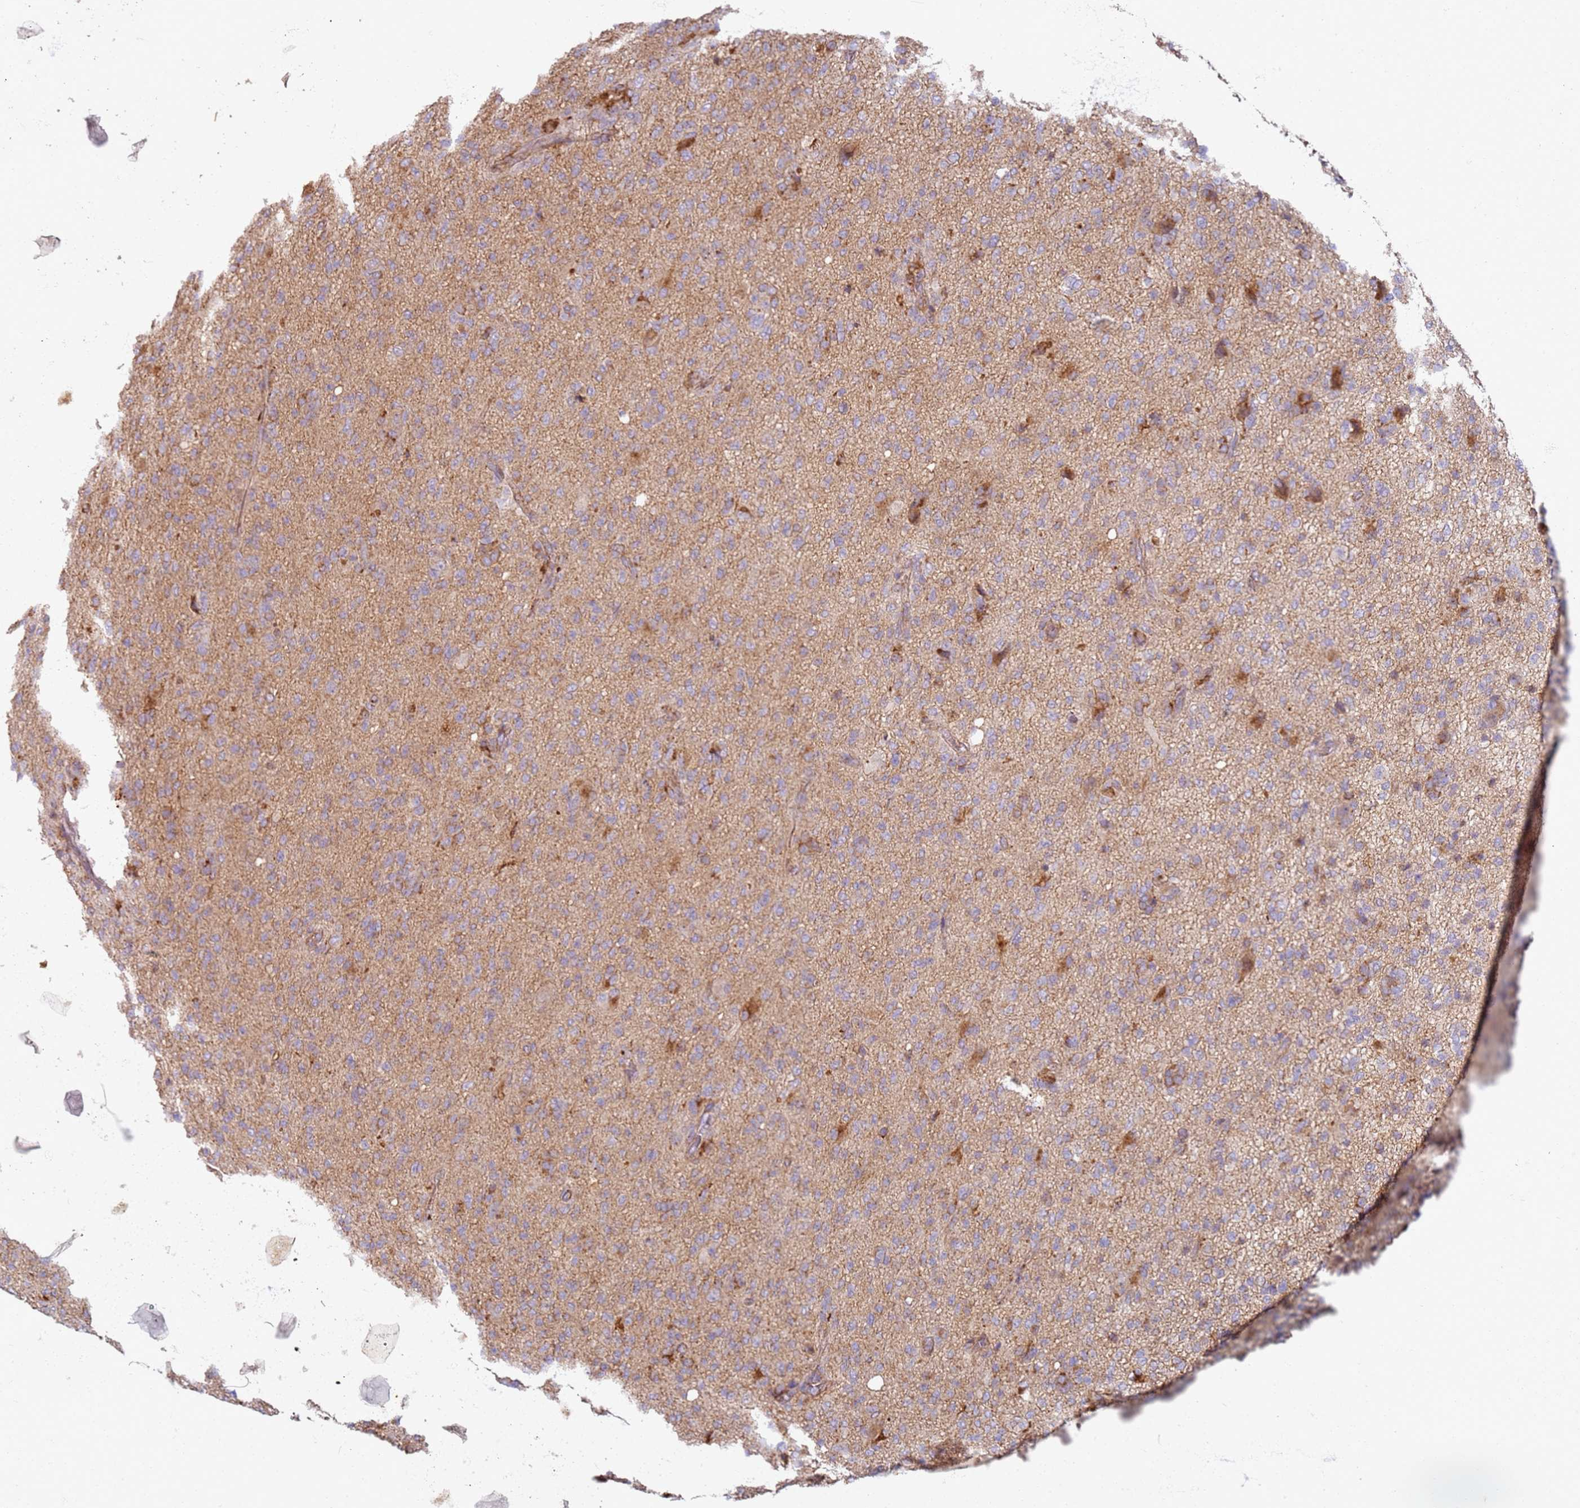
{"staining": {"intensity": "moderate", "quantity": "<25%", "location": "cytoplasmic/membranous"}, "tissue": "glioma", "cell_type": "Tumor cells", "image_type": "cancer", "snomed": [{"axis": "morphology", "description": "Glioma, malignant, High grade"}, {"axis": "topography", "description": "Brain"}], "caption": "This histopathology image shows immunohistochemistry staining of glioma, with low moderate cytoplasmic/membranous expression in about <25% of tumor cells.", "gene": "PROKR2", "patient": {"sex": "female", "age": 57}}